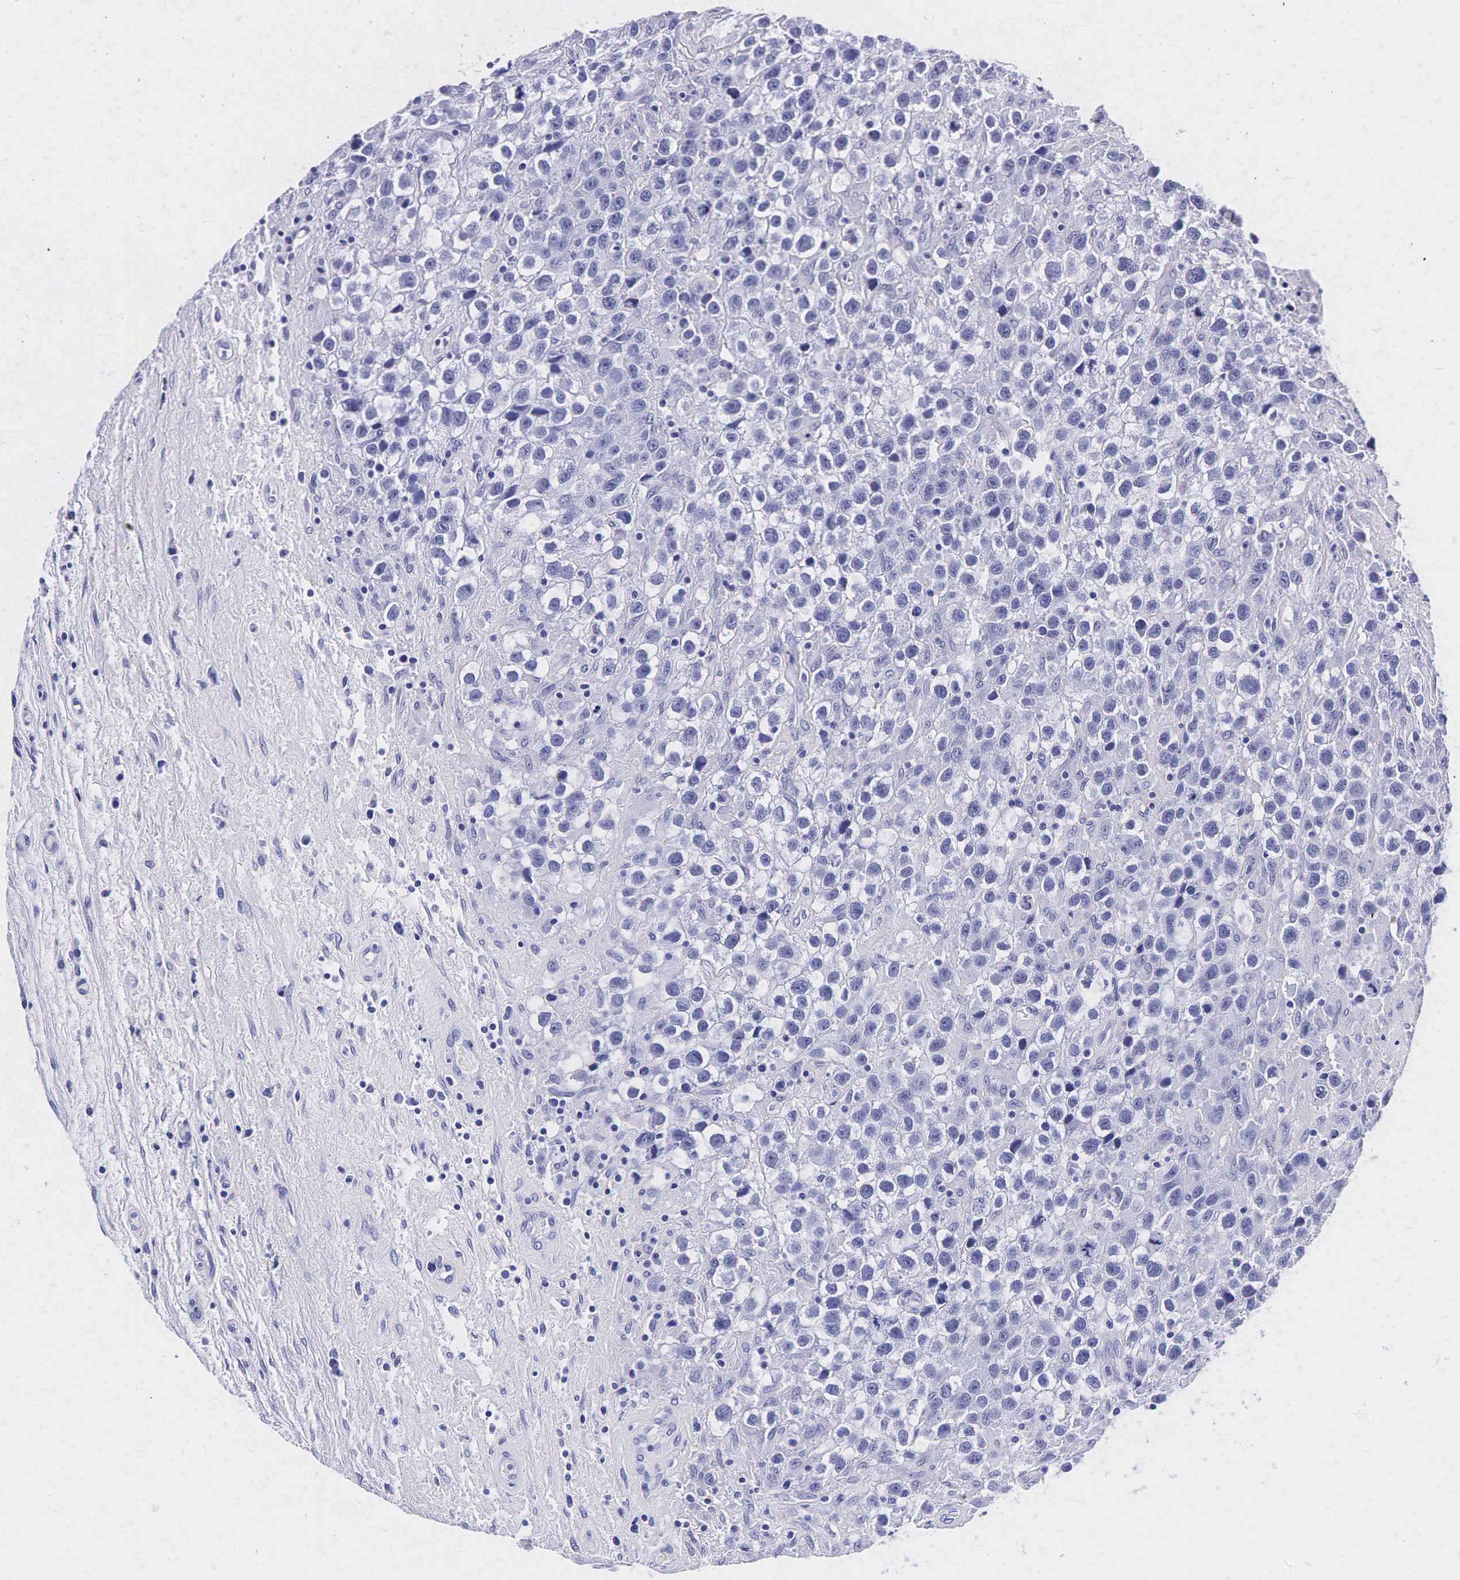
{"staining": {"intensity": "negative", "quantity": "none", "location": "none"}, "tissue": "testis cancer", "cell_type": "Tumor cells", "image_type": "cancer", "snomed": [{"axis": "morphology", "description": "Seminoma, NOS"}, {"axis": "topography", "description": "Testis"}], "caption": "Immunohistochemistry micrograph of neoplastic tissue: human testis seminoma stained with DAB demonstrates no significant protein expression in tumor cells.", "gene": "KLK3", "patient": {"sex": "male", "age": 43}}